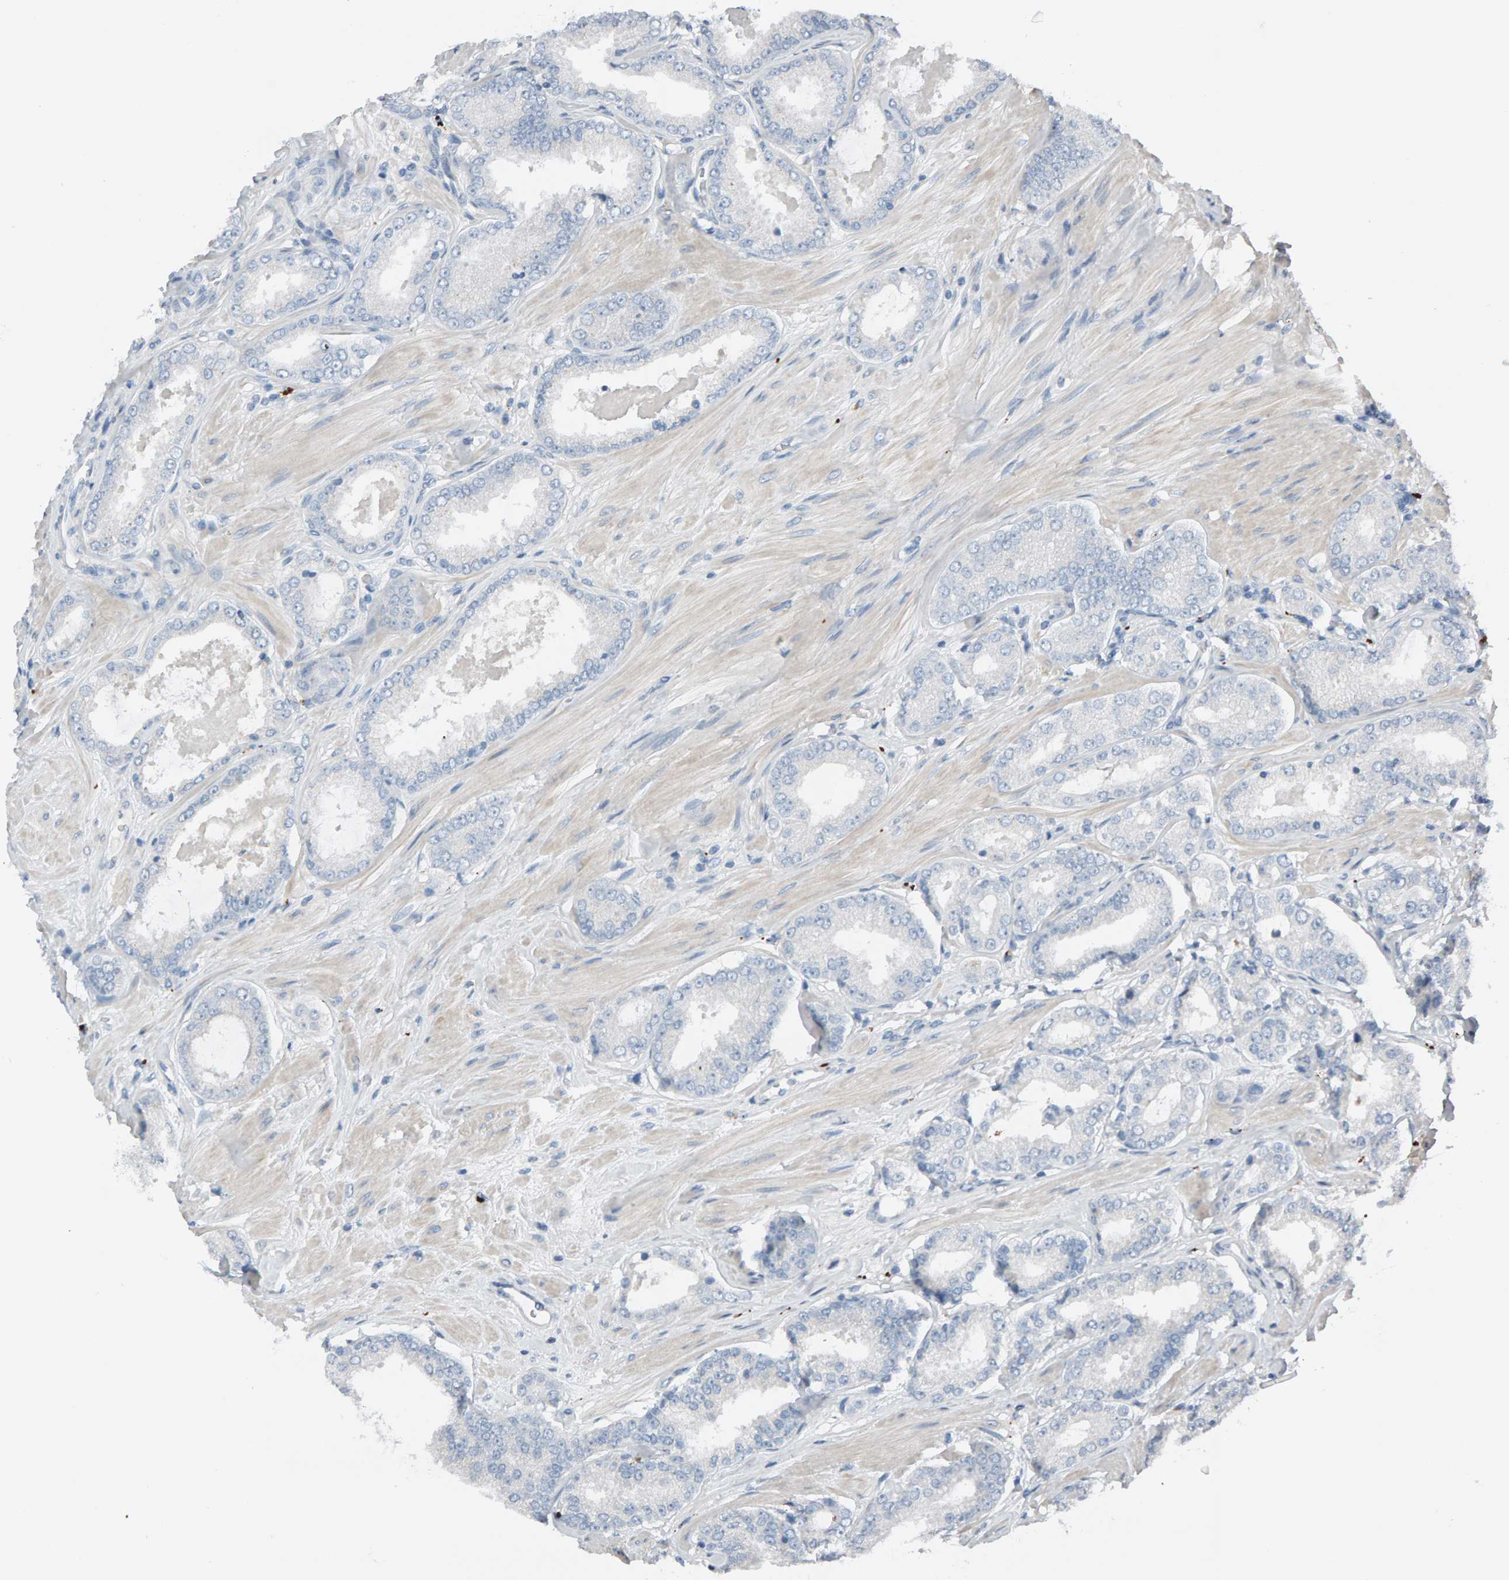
{"staining": {"intensity": "negative", "quantity": "none", "location": "none"}, "tissue": "prostate cancer", "cell_type": "Tumor cells", "image_type": "cancer", "snomed": [{"axis": "morphology", "description": "Adenocarcinoma, Low grade"}, {"axis": "topography", "description": "Prostate"}], "caption": "Immunohistochemistry of prostate cancer (adenocarcinoma (low-grade)) exhibits no staining in tumor cells.", "gene": "IPPK", "patient": {"sex": "male", "age": 62}}